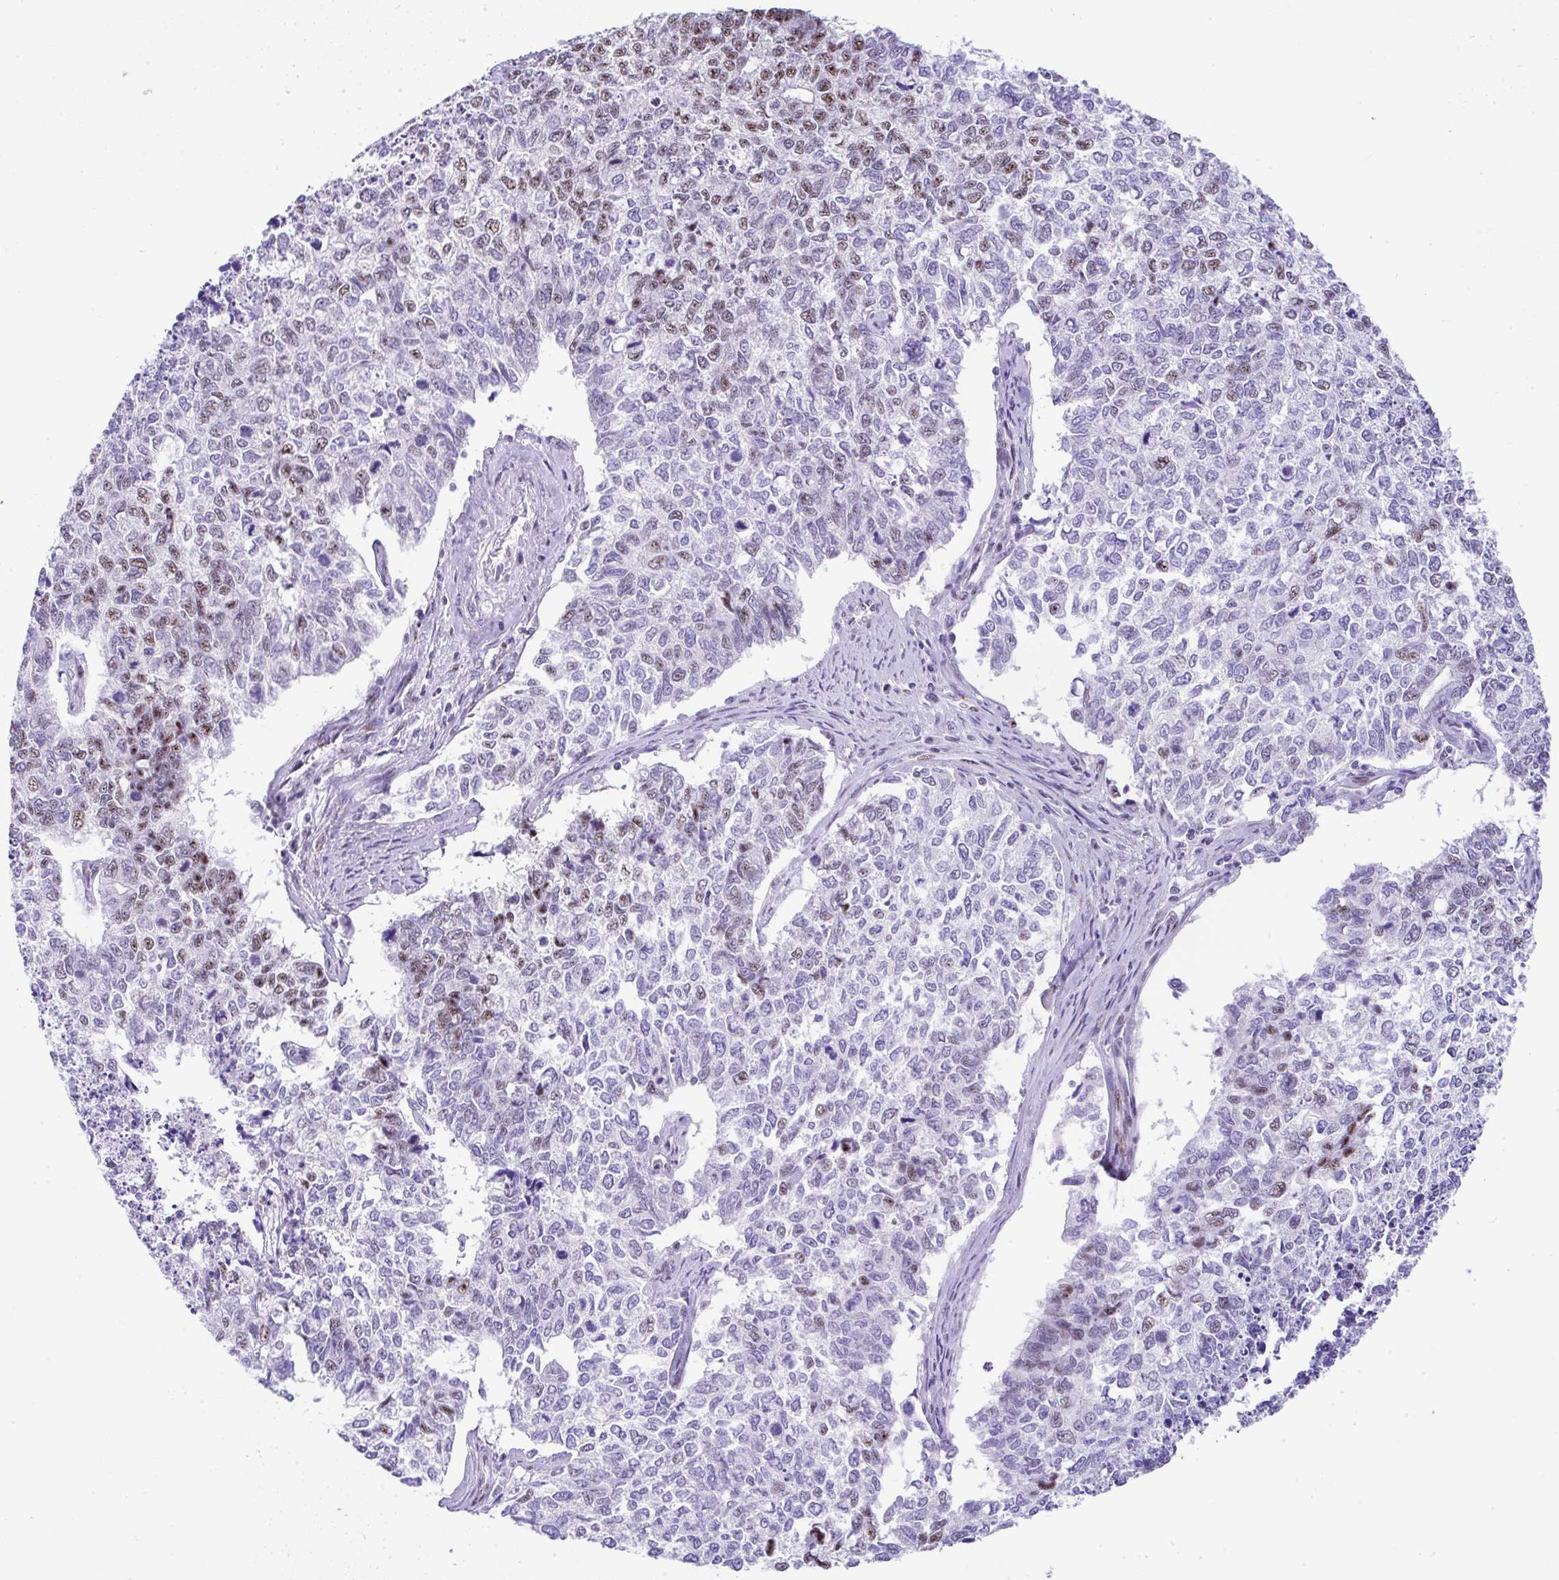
{"staining": {"intensity": "moderate", "quantity": "<25%", "location": "nuclear"}, "tissue": "cervical cancer", "cell_type": "Tumor cells", "image_type": "cancer", "snomed": [{"axis": "morphology", "description": "Adenocarcinoma, NOS"}, {"axis": "topography", "description": "Cervix"}], "caption": "High-power microscopy captured an IHC micrograph of adenocarcinoma (cervical), revealing moderate nuclear expression in about <25% of tumor cells.", "gene": "NR1D2", "patient": {"sex": "female", "age": 63}}